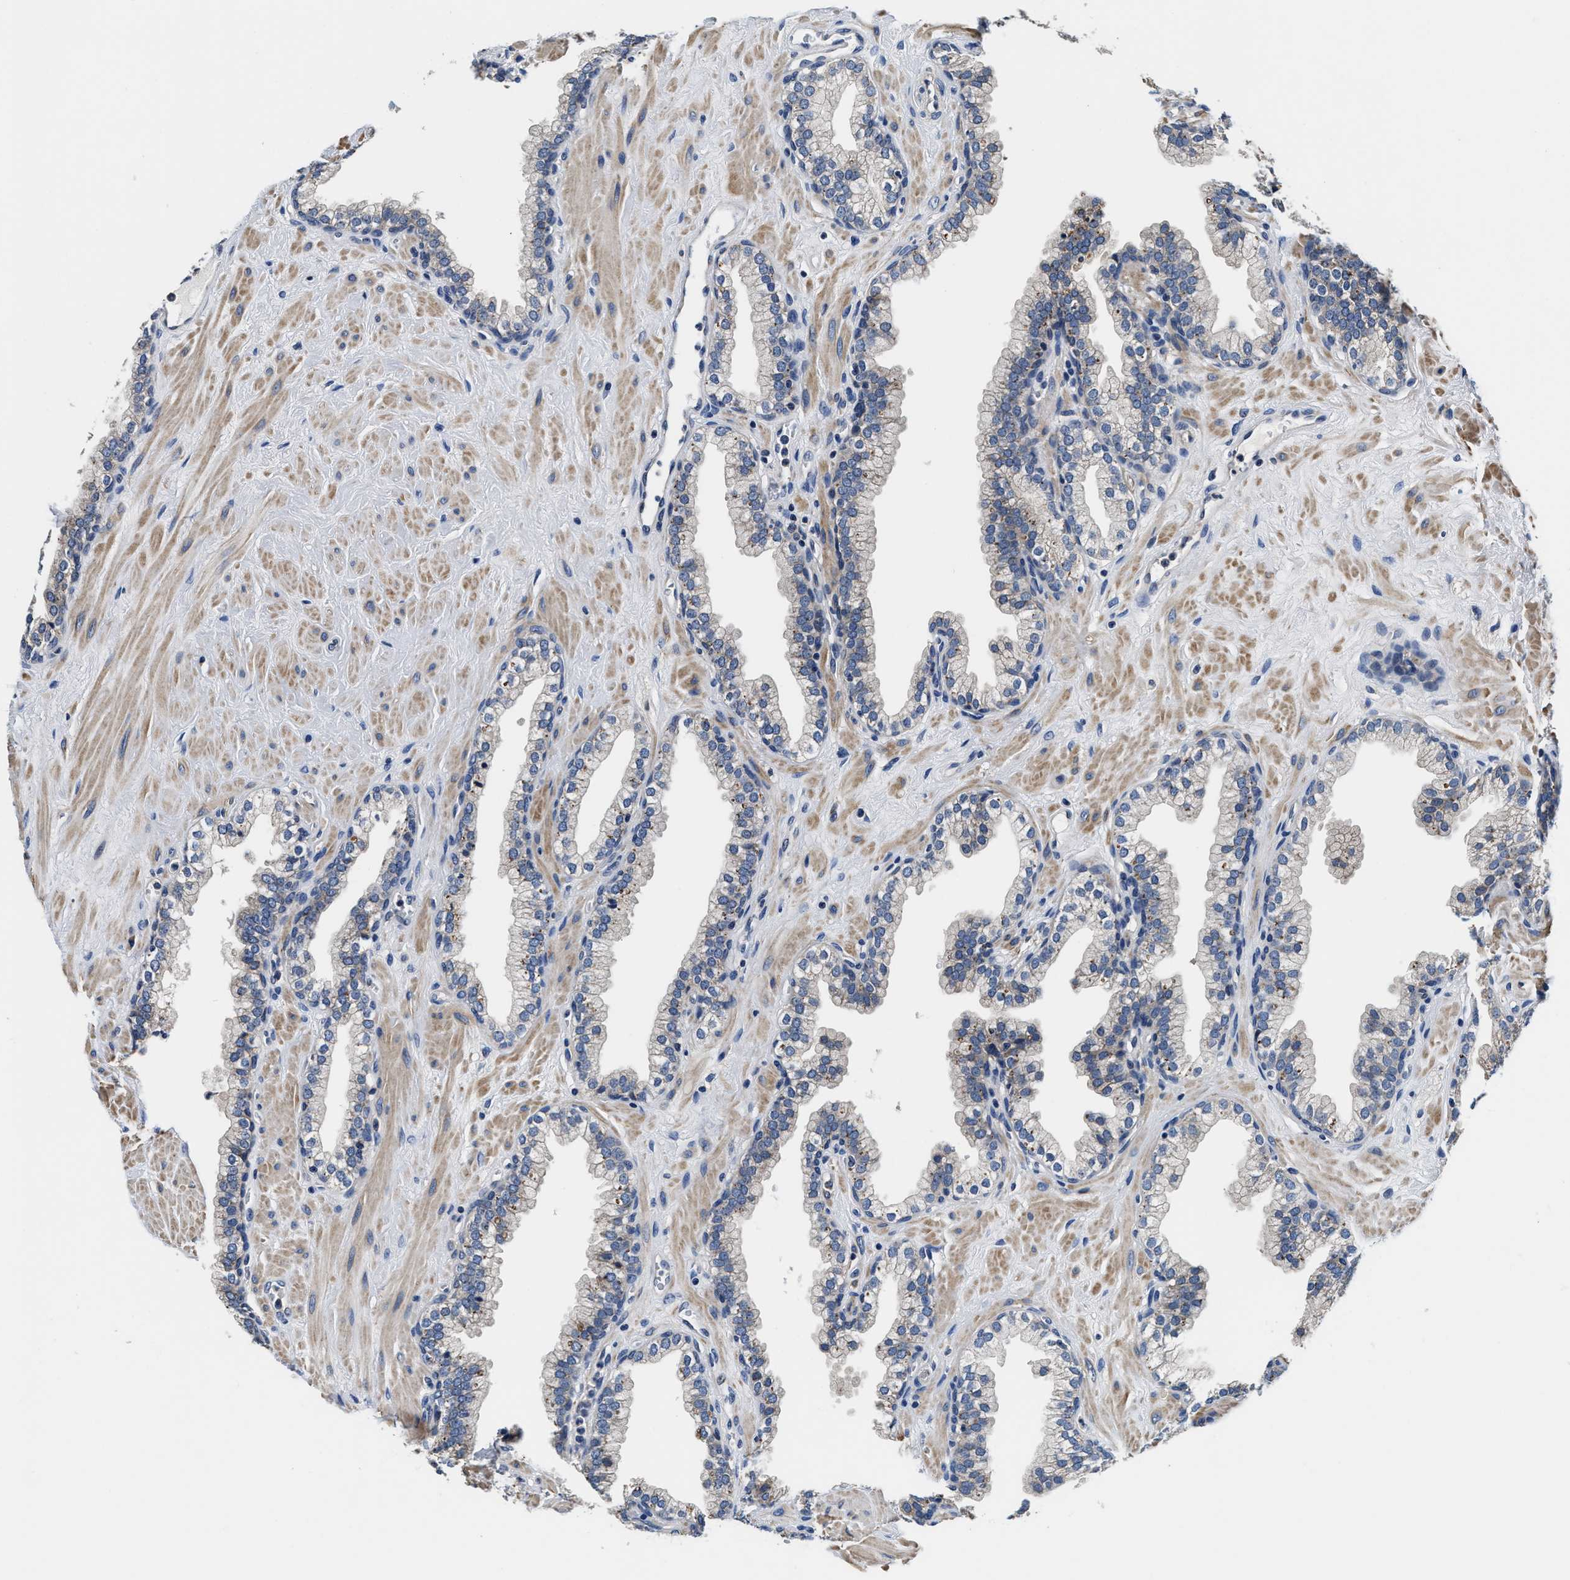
{"staining": {"intensity": "moderate", "quantity": "<25%", "location": "cytoplasmic/membranous"}, "tissue": "prostate", "cell_type": "Glandular cells", "image_type": "normal", "snomed": [{"axis": "morphology", "description": "Normal tissue, NOS"}, {"axis": "morphology", "description": "Urothelial carcinoma, Low grade"}, {"axis": "topography", "description": "Urinary bladder"}, {"axis": "topography", "description": "Prostate"}], "caption": "IHC histopathology image of unremarkable prostate: prostate stained using immunohistochemistry (IHC) demonstrates low levels of moderate protein expression localized specifically in the cytoplasmic/membranous of glandular cells, appearing as a cytoplasmic/membranous brown color.", "gene": "ANKIB1", "patient": {"sex": "male", "age": 60}}